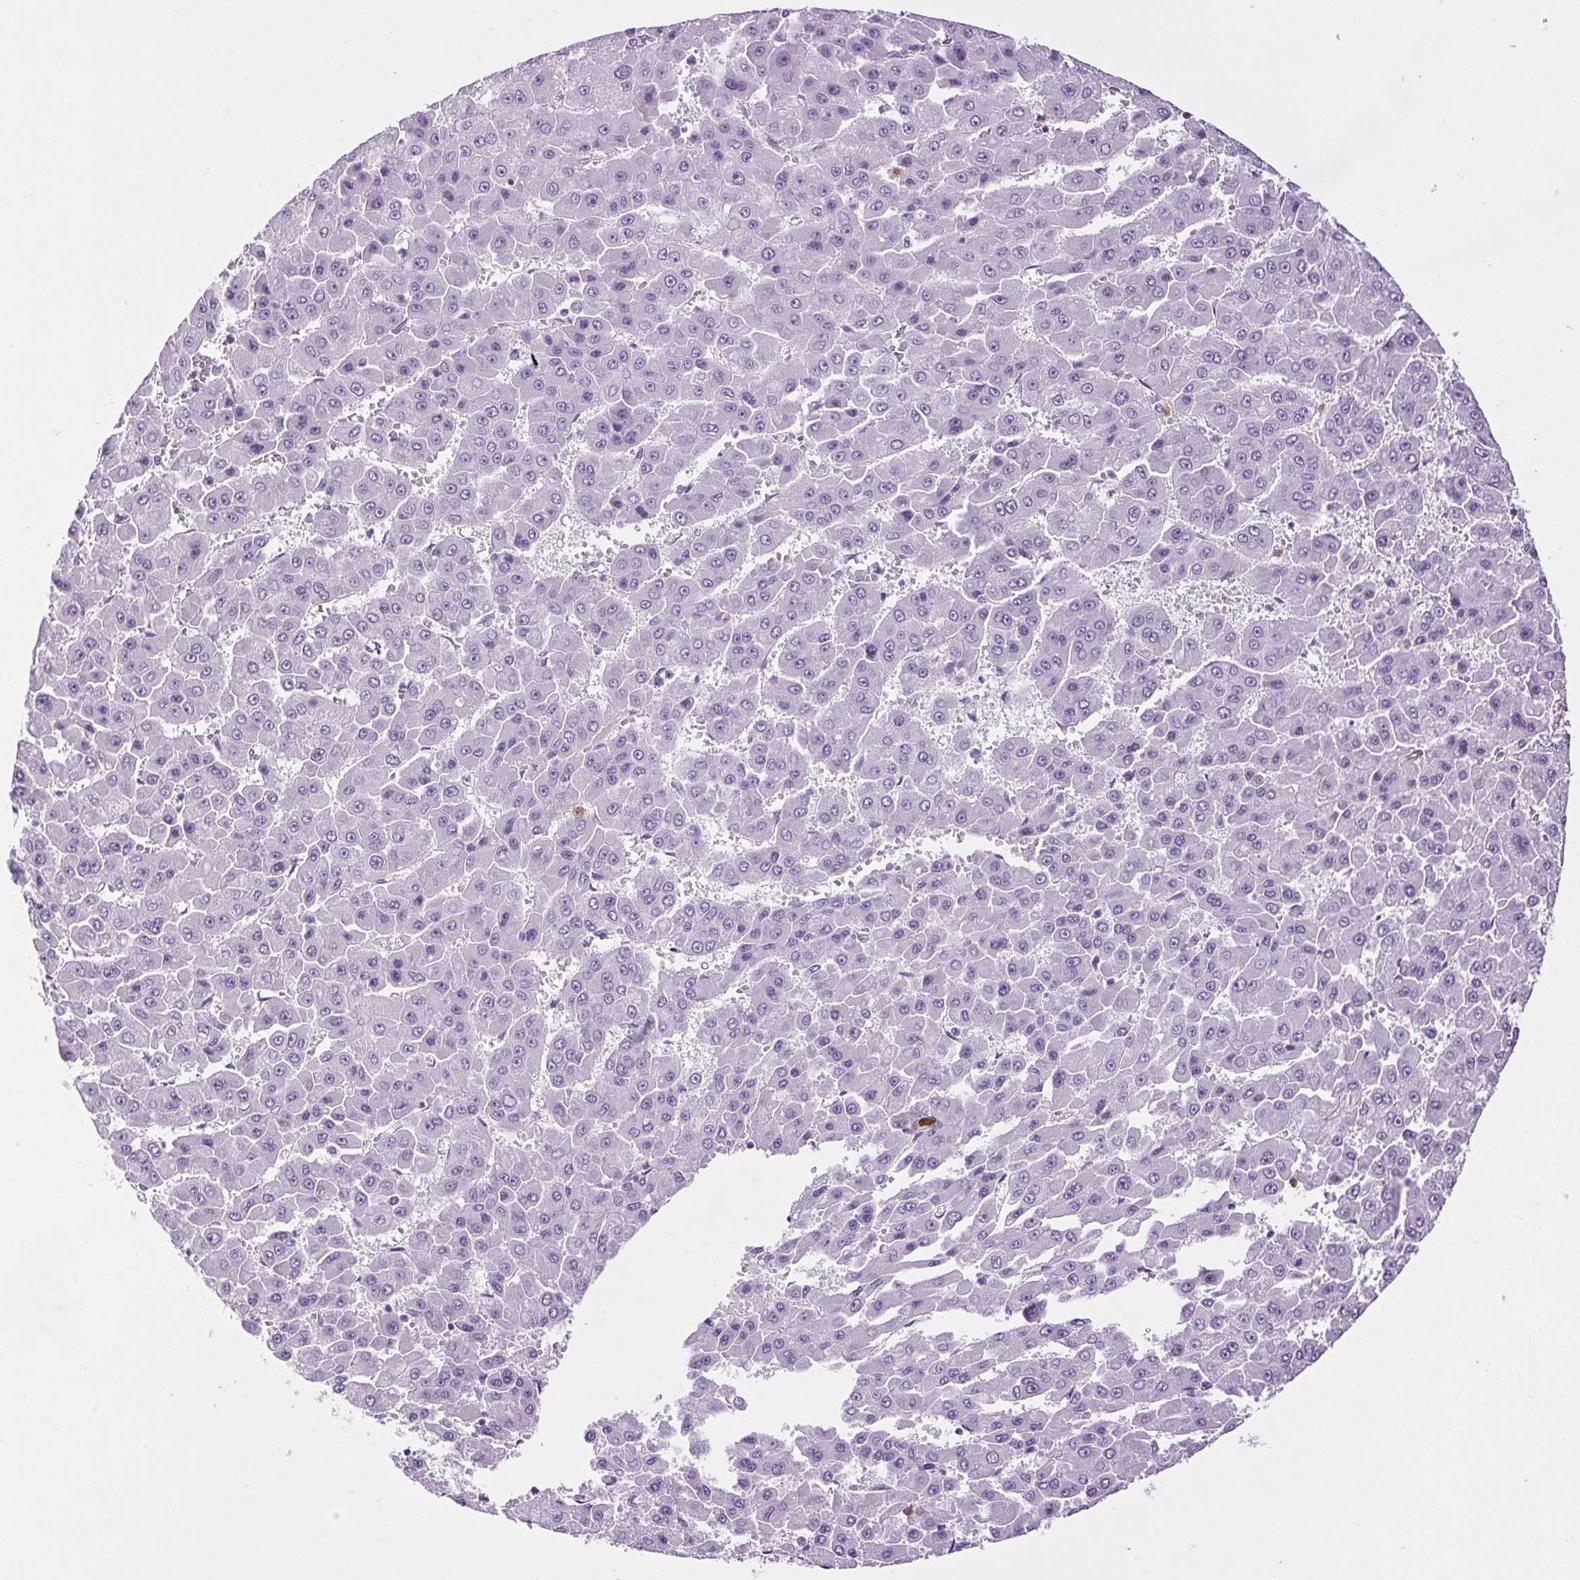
{"staining": {"intensity": "negative", "quantity": "none", "location": "none"}, "tissue": "liver cancer", "cell_type": "Tumor cells", "image_type": "cancer", "snomed": [{"axis": "morphology", "description": "Carcinoma, Hepatocellular, NOS"}, {"axis": "topography", "description": "Liver"}], "caption": "Tumor cells are negative for protein expression in human liver hepatocellular carcinoma.", "gene": "SHCBP1L", "patient": {"sex": "male", "age": 78}}